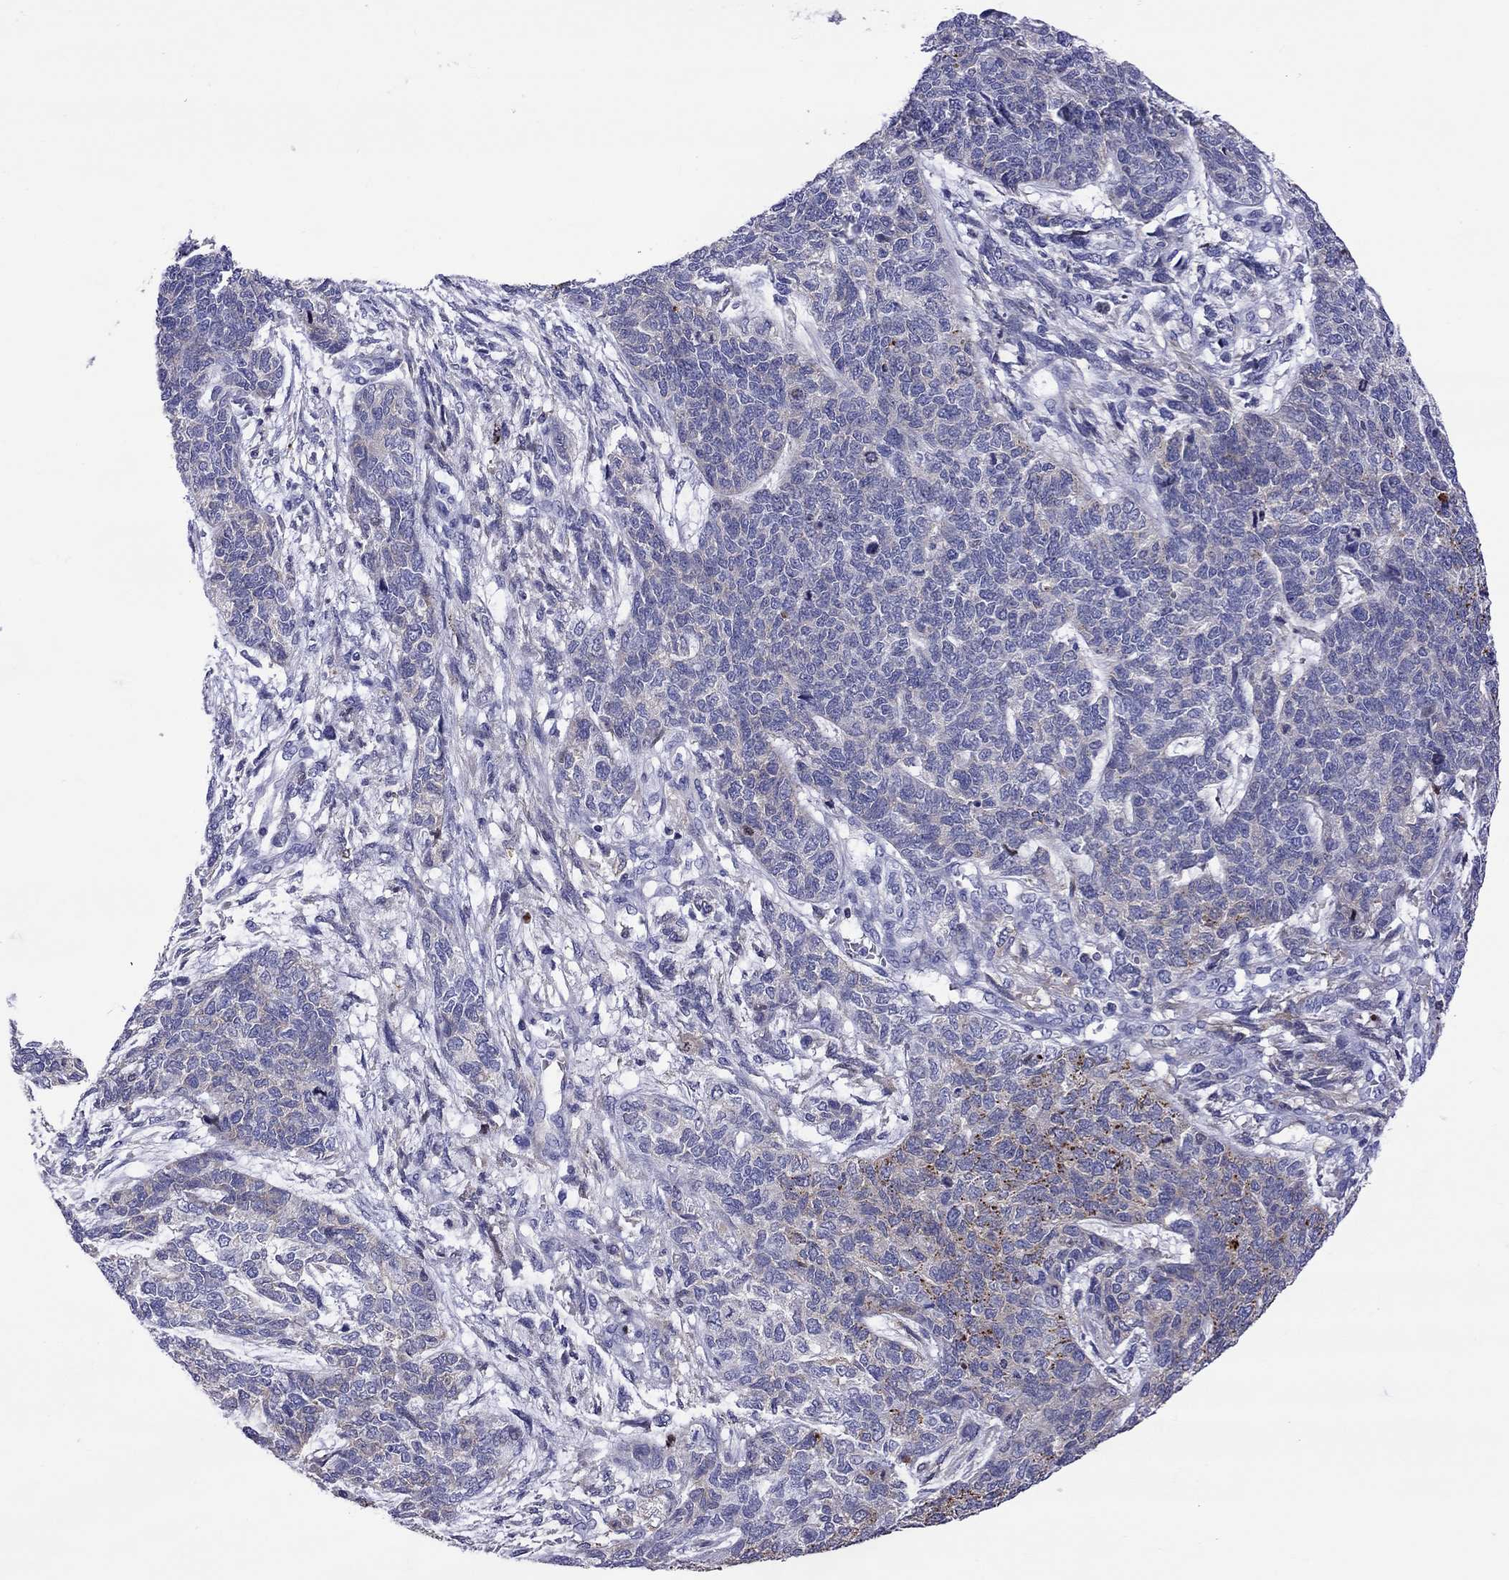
{"staining": {"intensity": "negative", "quantity": "none", "location": "none"}, "tissue": "cervical cancer", "cell_type": "Tumor cells", "image_type": "cancer", "snomed": [{"axis": "morphology", "description": "Squamous cell carcinoma, NOS"}, {"axis": "topography", "description": "Cervix"}], "caption": "Protein analysis of cervical squamous cell carcinoma exhibits no significant positivity in tumor cells.", "gene": "SERPINA3", "patient": {"sex": "female", "age": 63}}